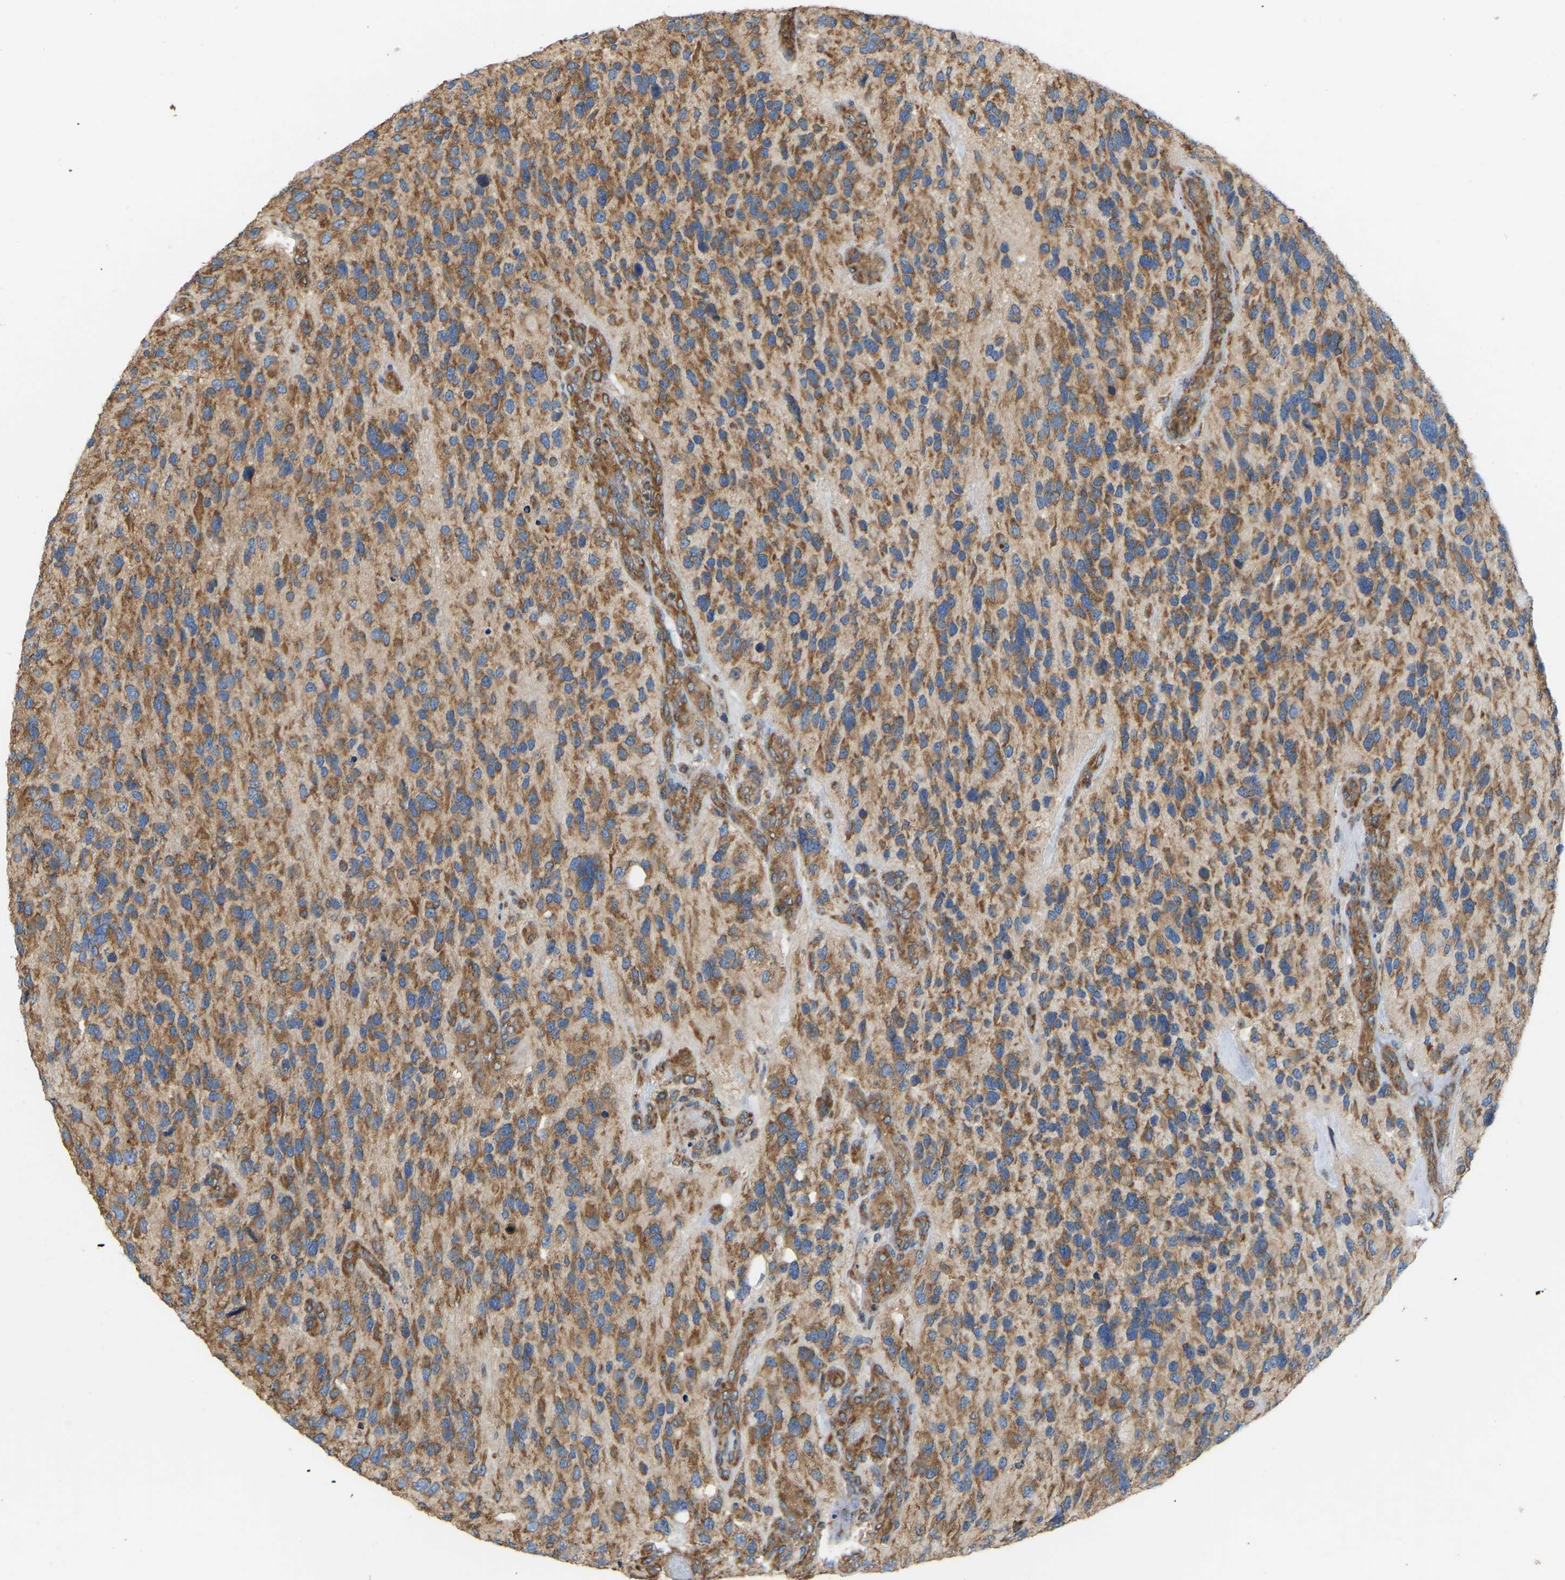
{"staining": {"intensity": "moderate", "quantity": ">75%", "location": "cytoplasmic/membranous"}, "tissue": "glioma", "cell_type": "Tumor cells", "image_type": "cancer", "snomed": [{"axis": "morphology", "description": "Glioma, malignant, High grade"}, {"axis": "topography", "description": "Brain"}], "caption": "Protein expression by immunohistochemistry demonstrates moderate cytoplasmic/membranous staining in approximately >75% of tumor cells in high-grade glioma (malignant). The staining was performed using DAB to visualize the protein expression in brown, while the nuclei were stained in blue with hematoxylin (Magnification: 20x).", "gene": "RPS6KB2", "patient": {"sex": "female", "age": 58}}